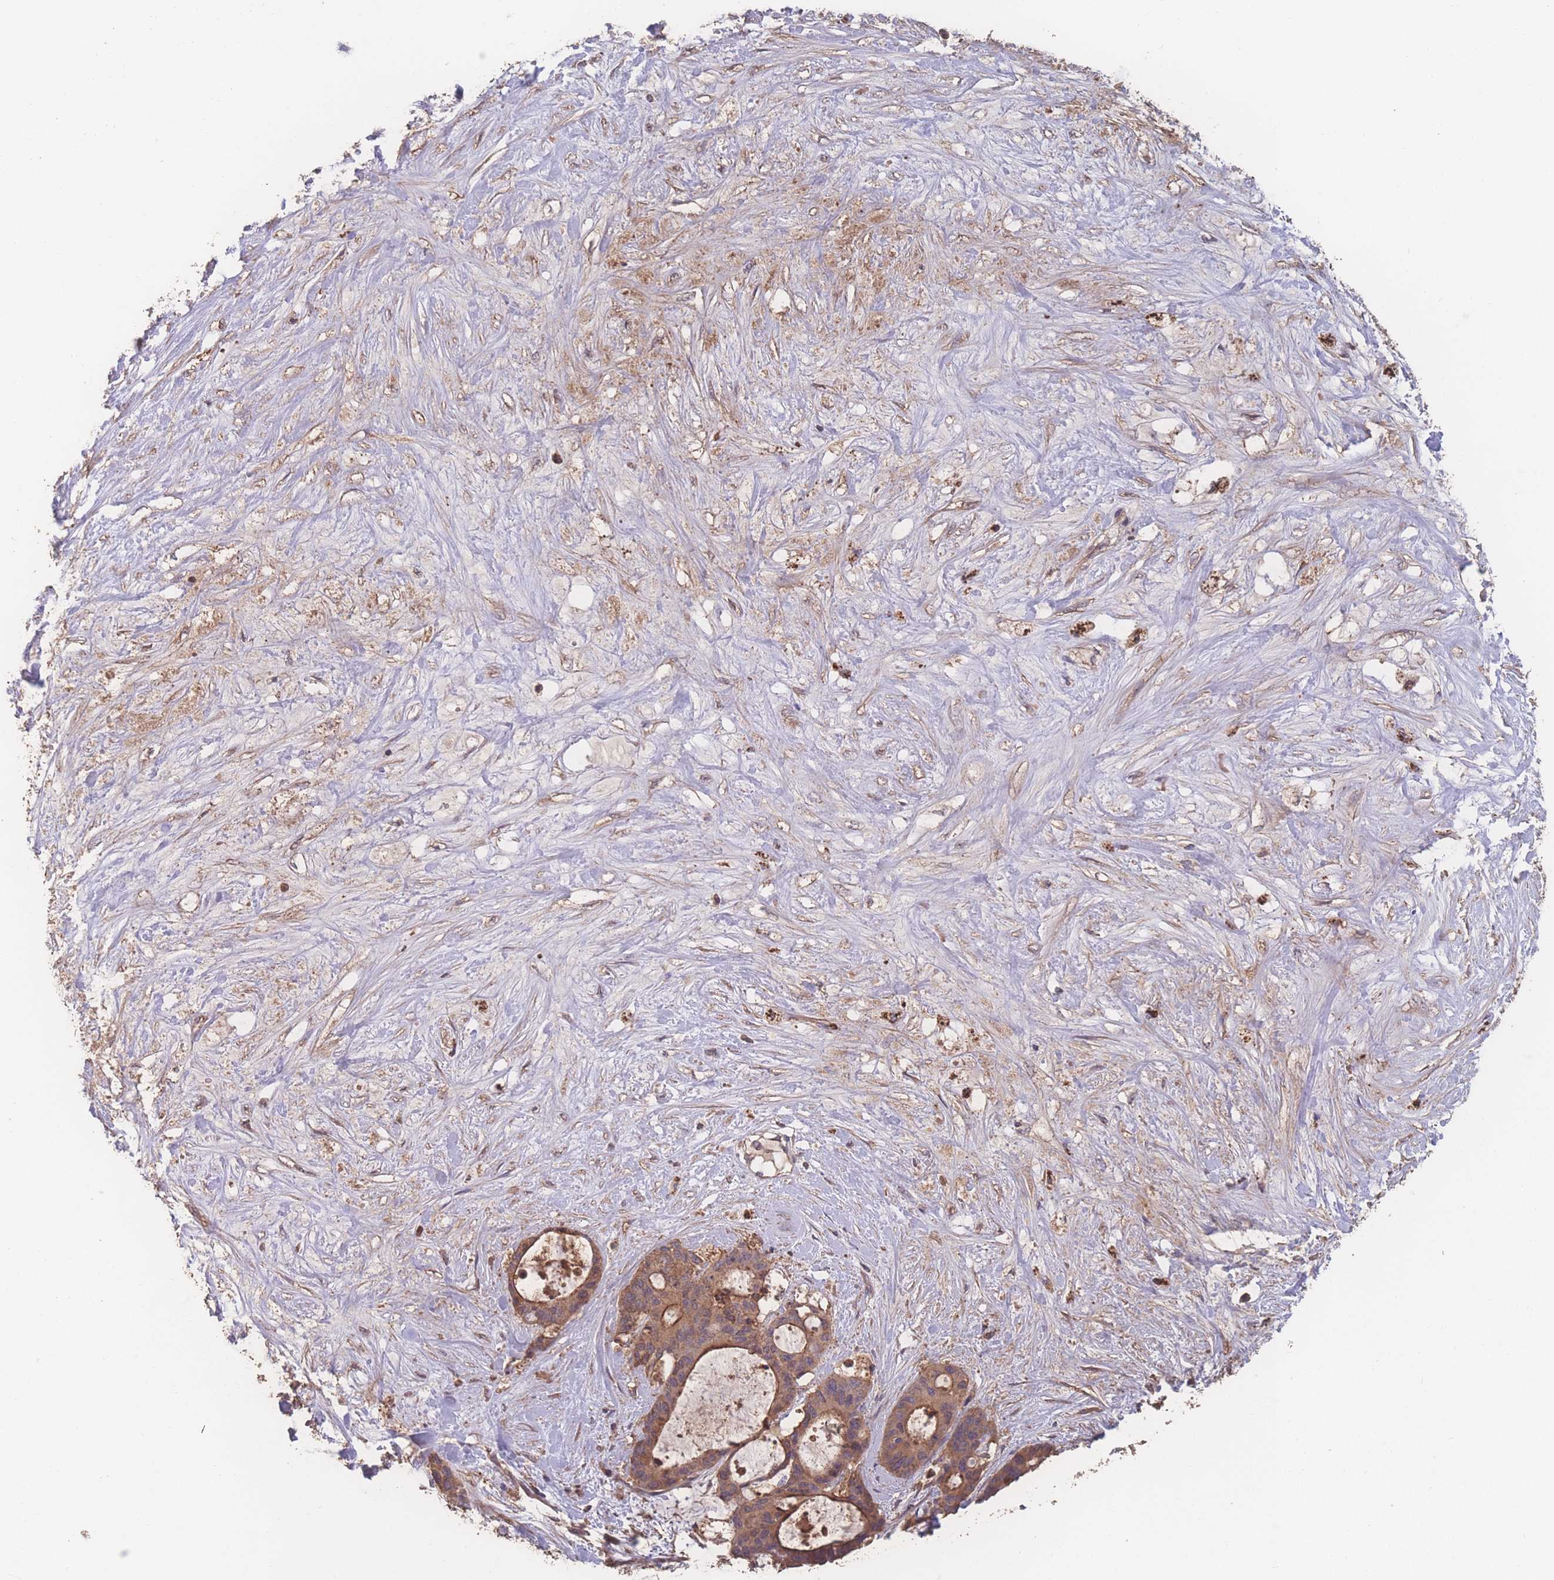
{"staining": {"intensity": "moderate", "quantity": ">75%", "location": "cytoplasmic/membranous"}, "tissue": "liver cancer", "cell_type": "Tumor cells", "image_type": "cancer", "snomed": [{"axis": "morphology", "description": "Normal tissue, NOS"}, {"axis": "morphology", "description": "Cholangiocarcinoma"}, {"axis": "topography", "description": "Liver"}, {"axis": "topography", "description": "Peripheral nerve tissue"}], "caption": "The histopathology image reveals a brown stain indicating the presence of a protein in the cytoplasmic/membranous of tumor cells in liver cholangiocarcinoma.", "gene": "ATXN10", "patient": {"sex": "female", "age": 73}}